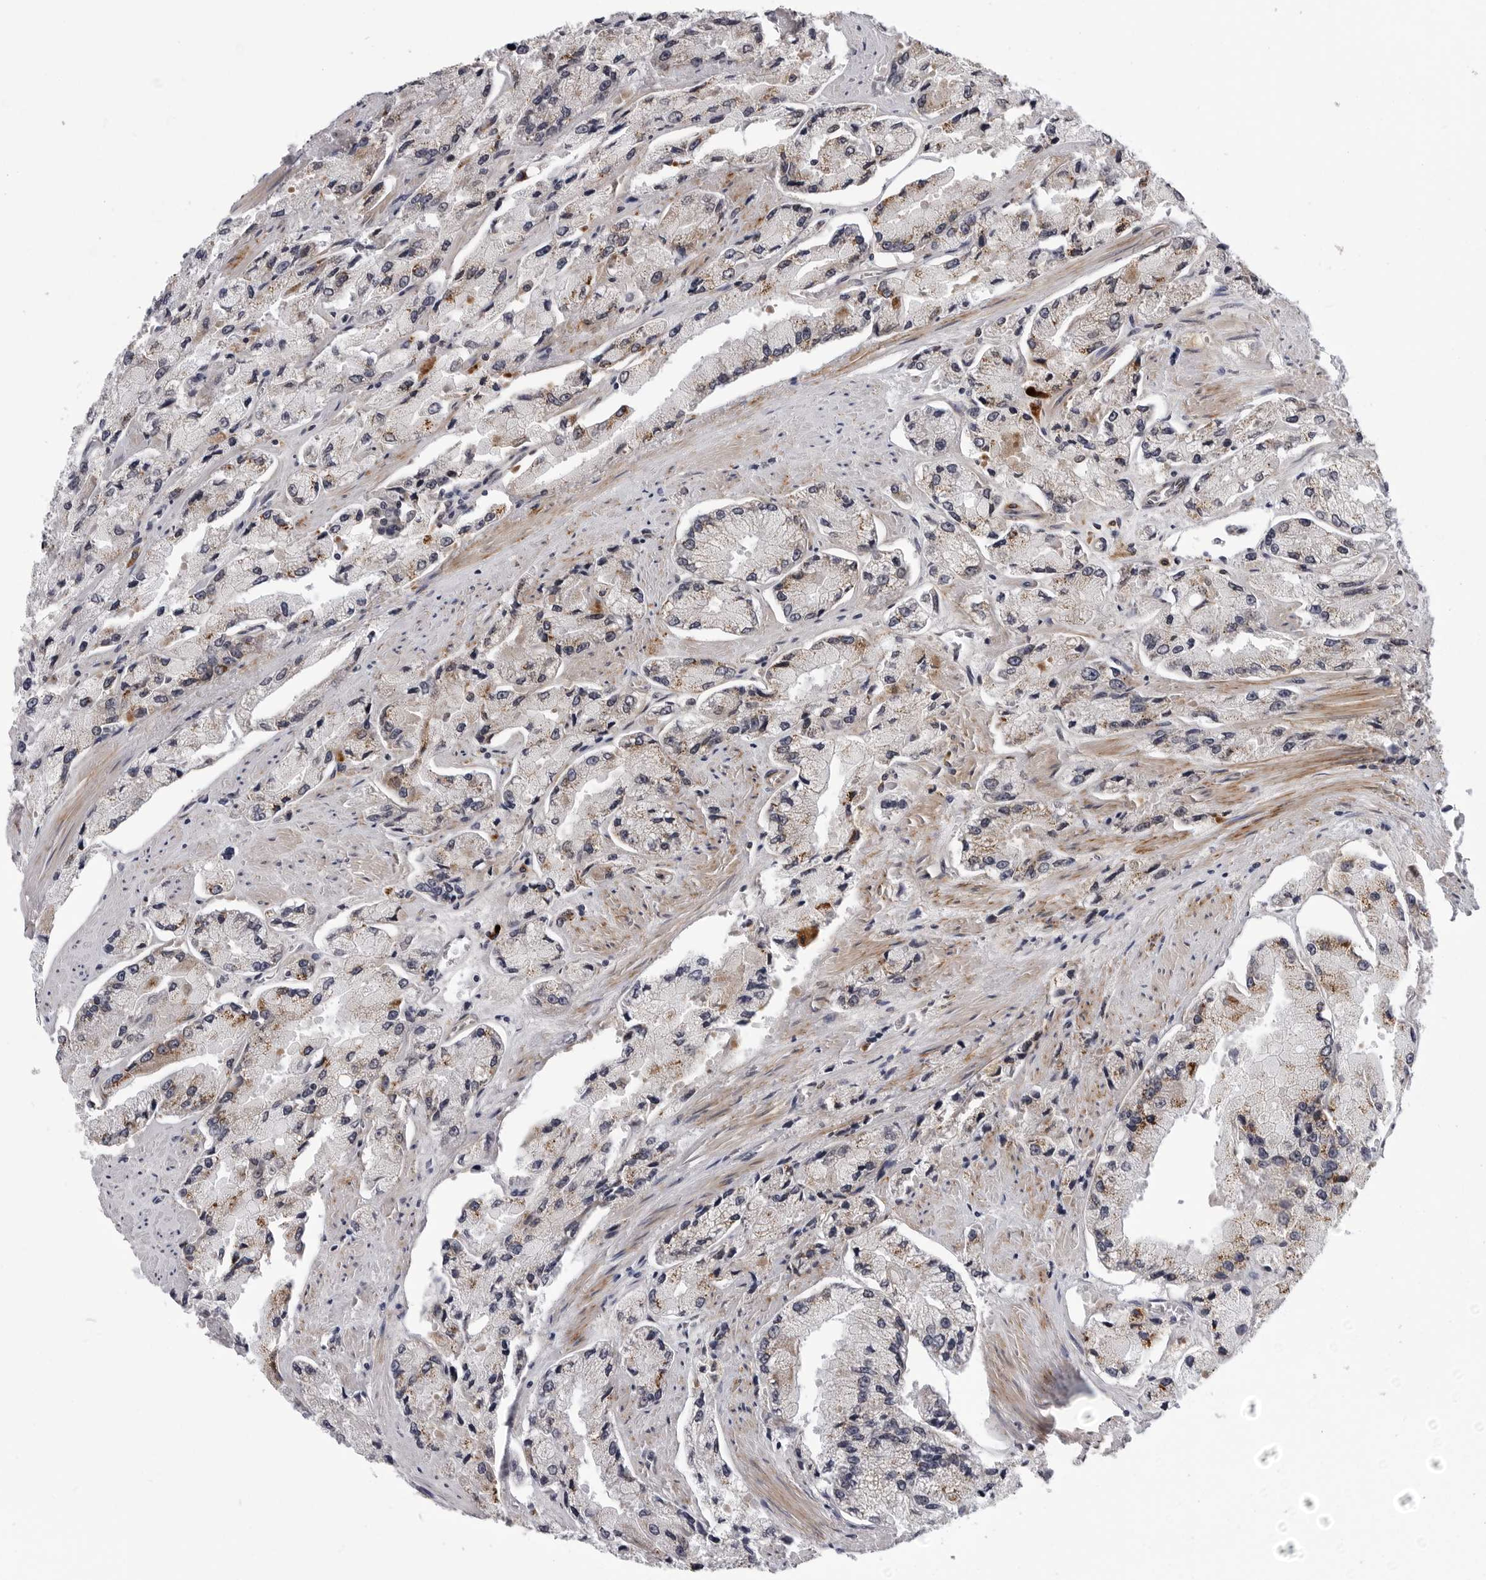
{"staining": {"intensity": "moderate", "quantity": "25%-75%", "location": "cytoplasmic/membranous"}, "tissue": "prostate cancer", "cell_type": "Tumor cells", "image_type": "cancer", "snomed": [{"axis": "morphology", "description": "Adenocarcinoma, High grade"}, {"axis": "topography", "description": "Prostate"}], "caption": "Protein analysis of prostate cancer (adenocarcinoma (high-grade)) tissue shows moderate cytoplasmic/membranous staining in approximately 25%-75% of tumor cells.", "gene": "KIAA1614", "patient": {"sex": "male", "age": 58}}